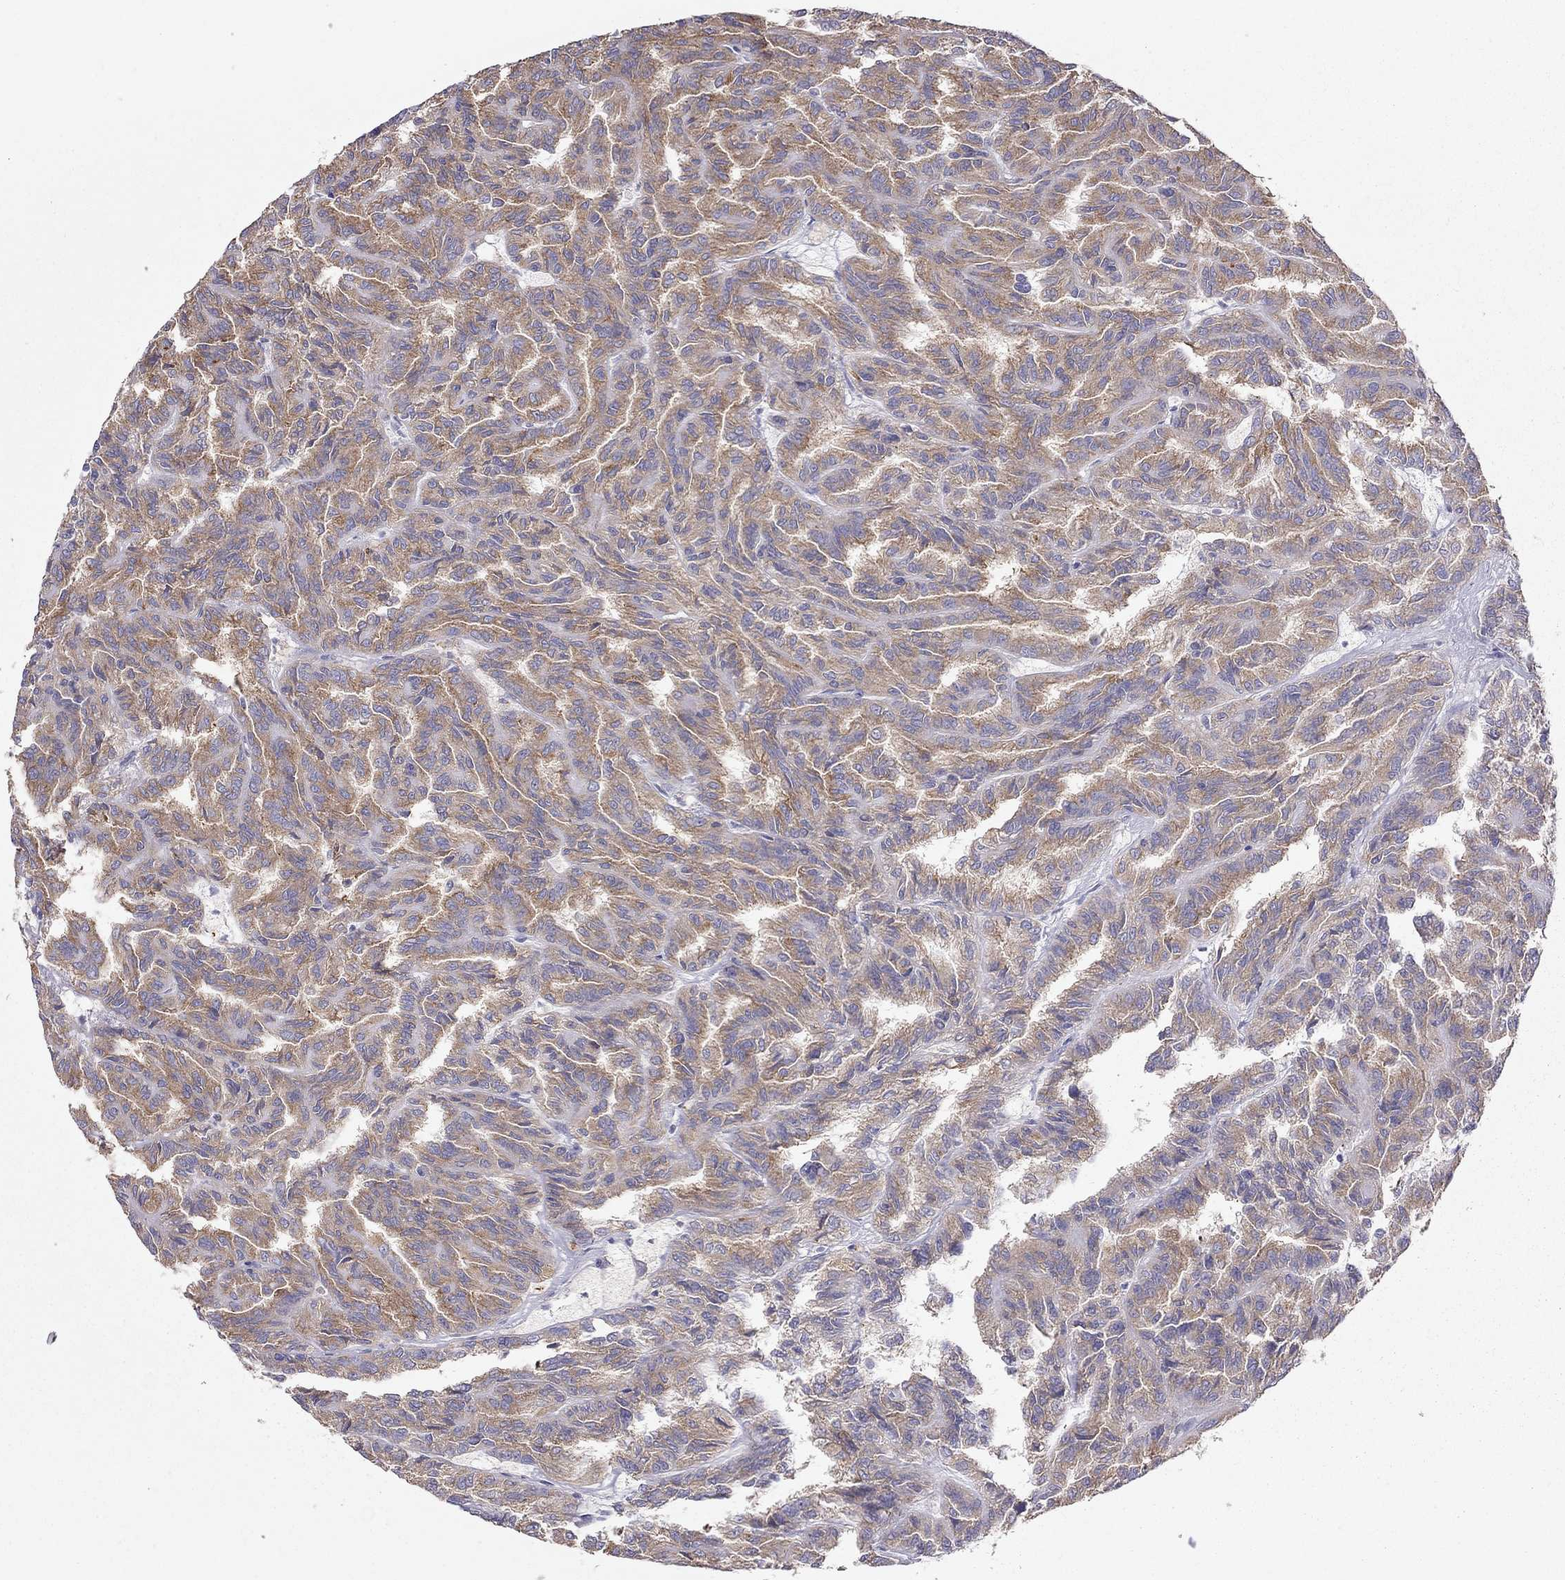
{"staining": {"intensity": "moderate", "quantity": ">75%", "location": "cytoplasmic/membranous"}, "tissue": "renal cancer", "cell_type": "Tumor cells", "image_type": "cancer", "snomed": [{"axis": "morphology", "description": "Adenocarcinoma, NOS"}, {"axis": "topography", "description": "Kidney"}], "caption": "The histopathology image demonstrates immunohistochemical staining of renal adenocarcinoma. There is moderate cytoplasmic/membranous expression is present in approximately >75% of tumor cells. (DAB IHC, brown staining for protein, blue staining for nuclei).", "gene": "ALOX15B", "patient": {"sex": "male", "age": 79}}